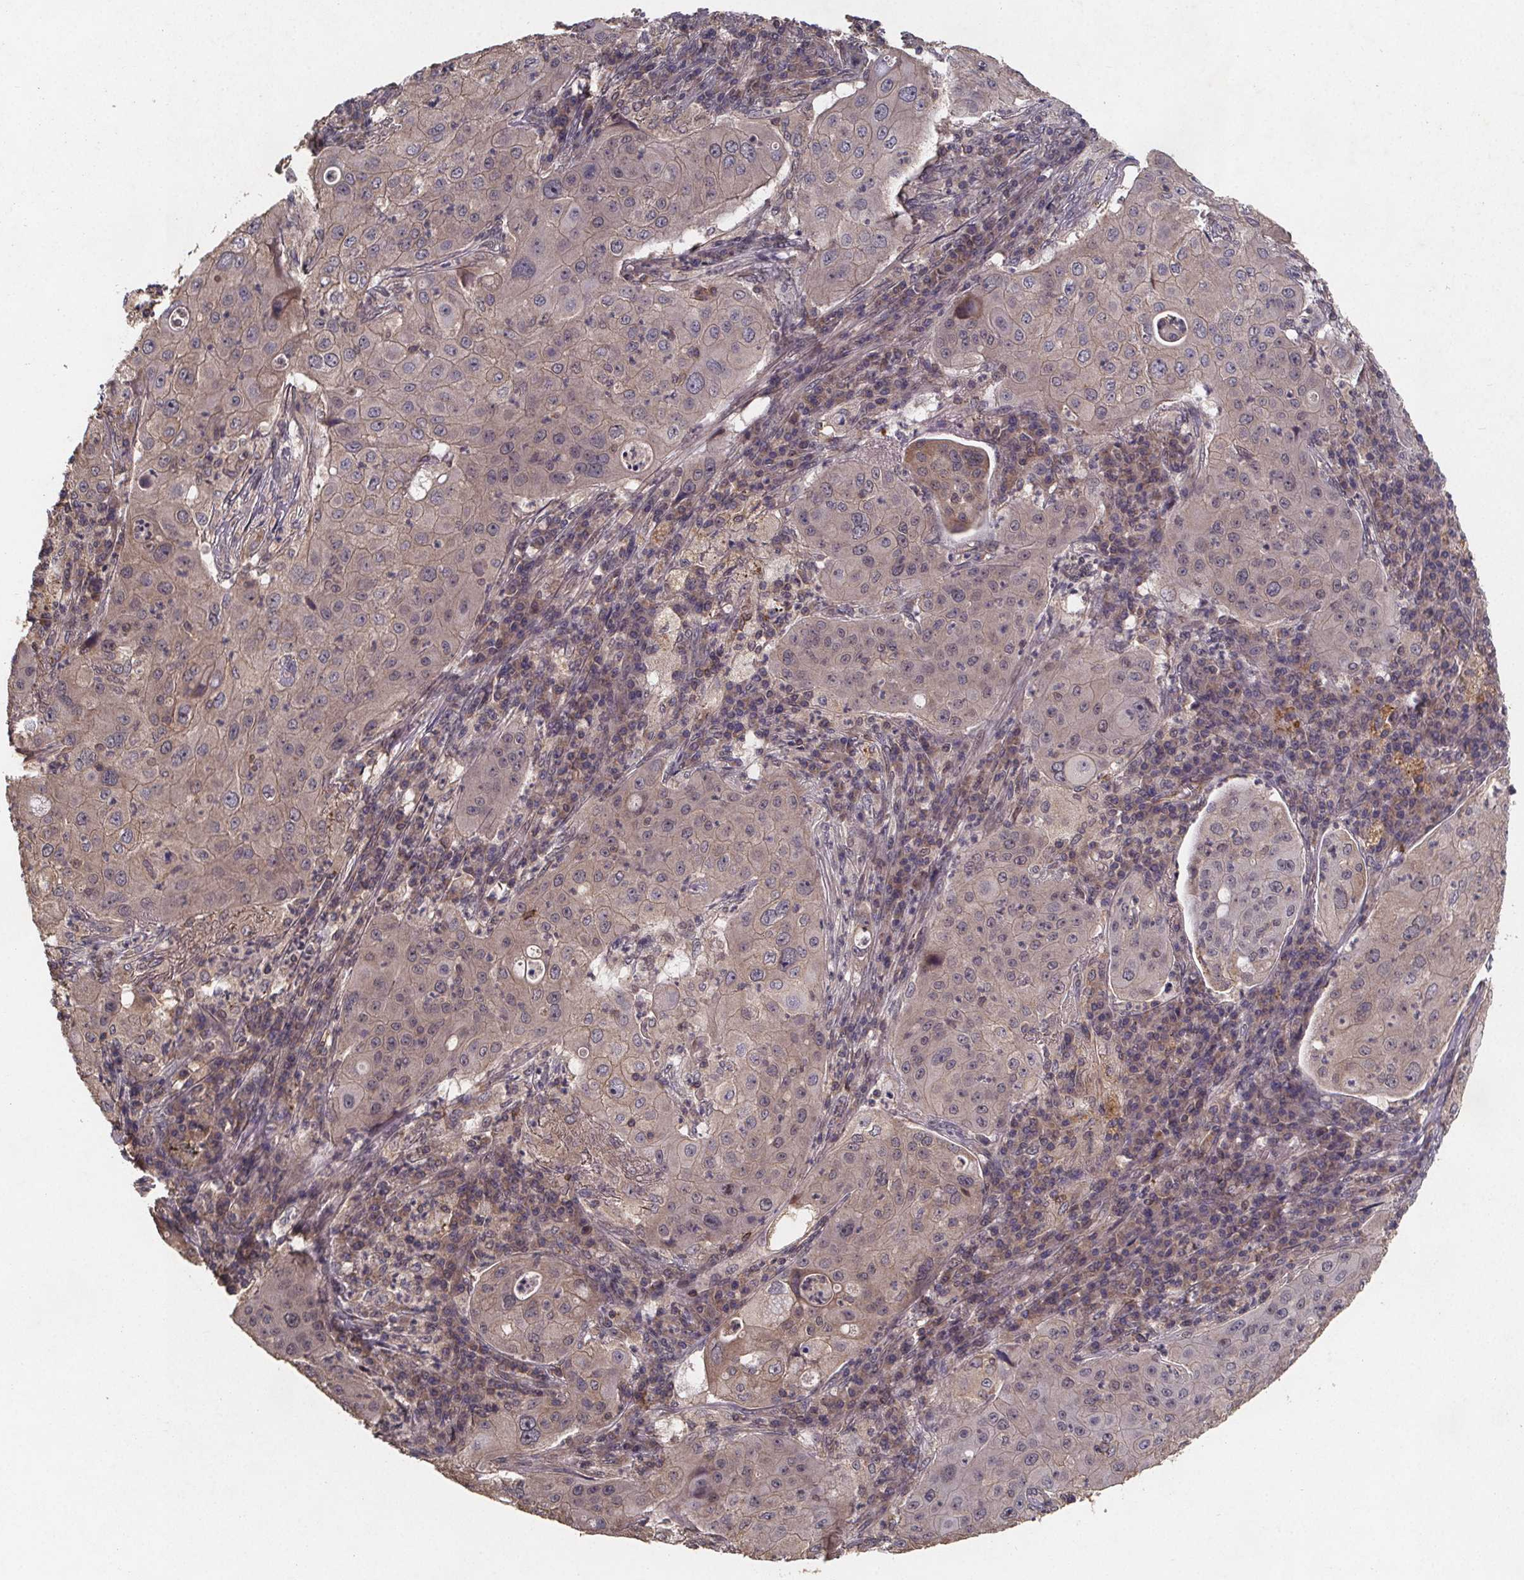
{"staining": {"intensity": "weak", "quantity": "25%-75%", "location": "cytoplasmic/membranous"}, "tissue": "lung cancer", "cell_type": "Tumor cells", "image_type": "cancer", "snomed": [{"axis": "morphology", "description": "Squamous cell carcinoma, NOS"}, {"axis": "topography", "description": "Lung"}], "caption": "IHC micrograph of human lung cancer stained for a protein (brown), which shows low levels of weak cytoplasmic/membranous expression in about 25%-75% of tumor cells.", "gene": "PIERCE2", "patient": {"sex": "female", "age": 59}}